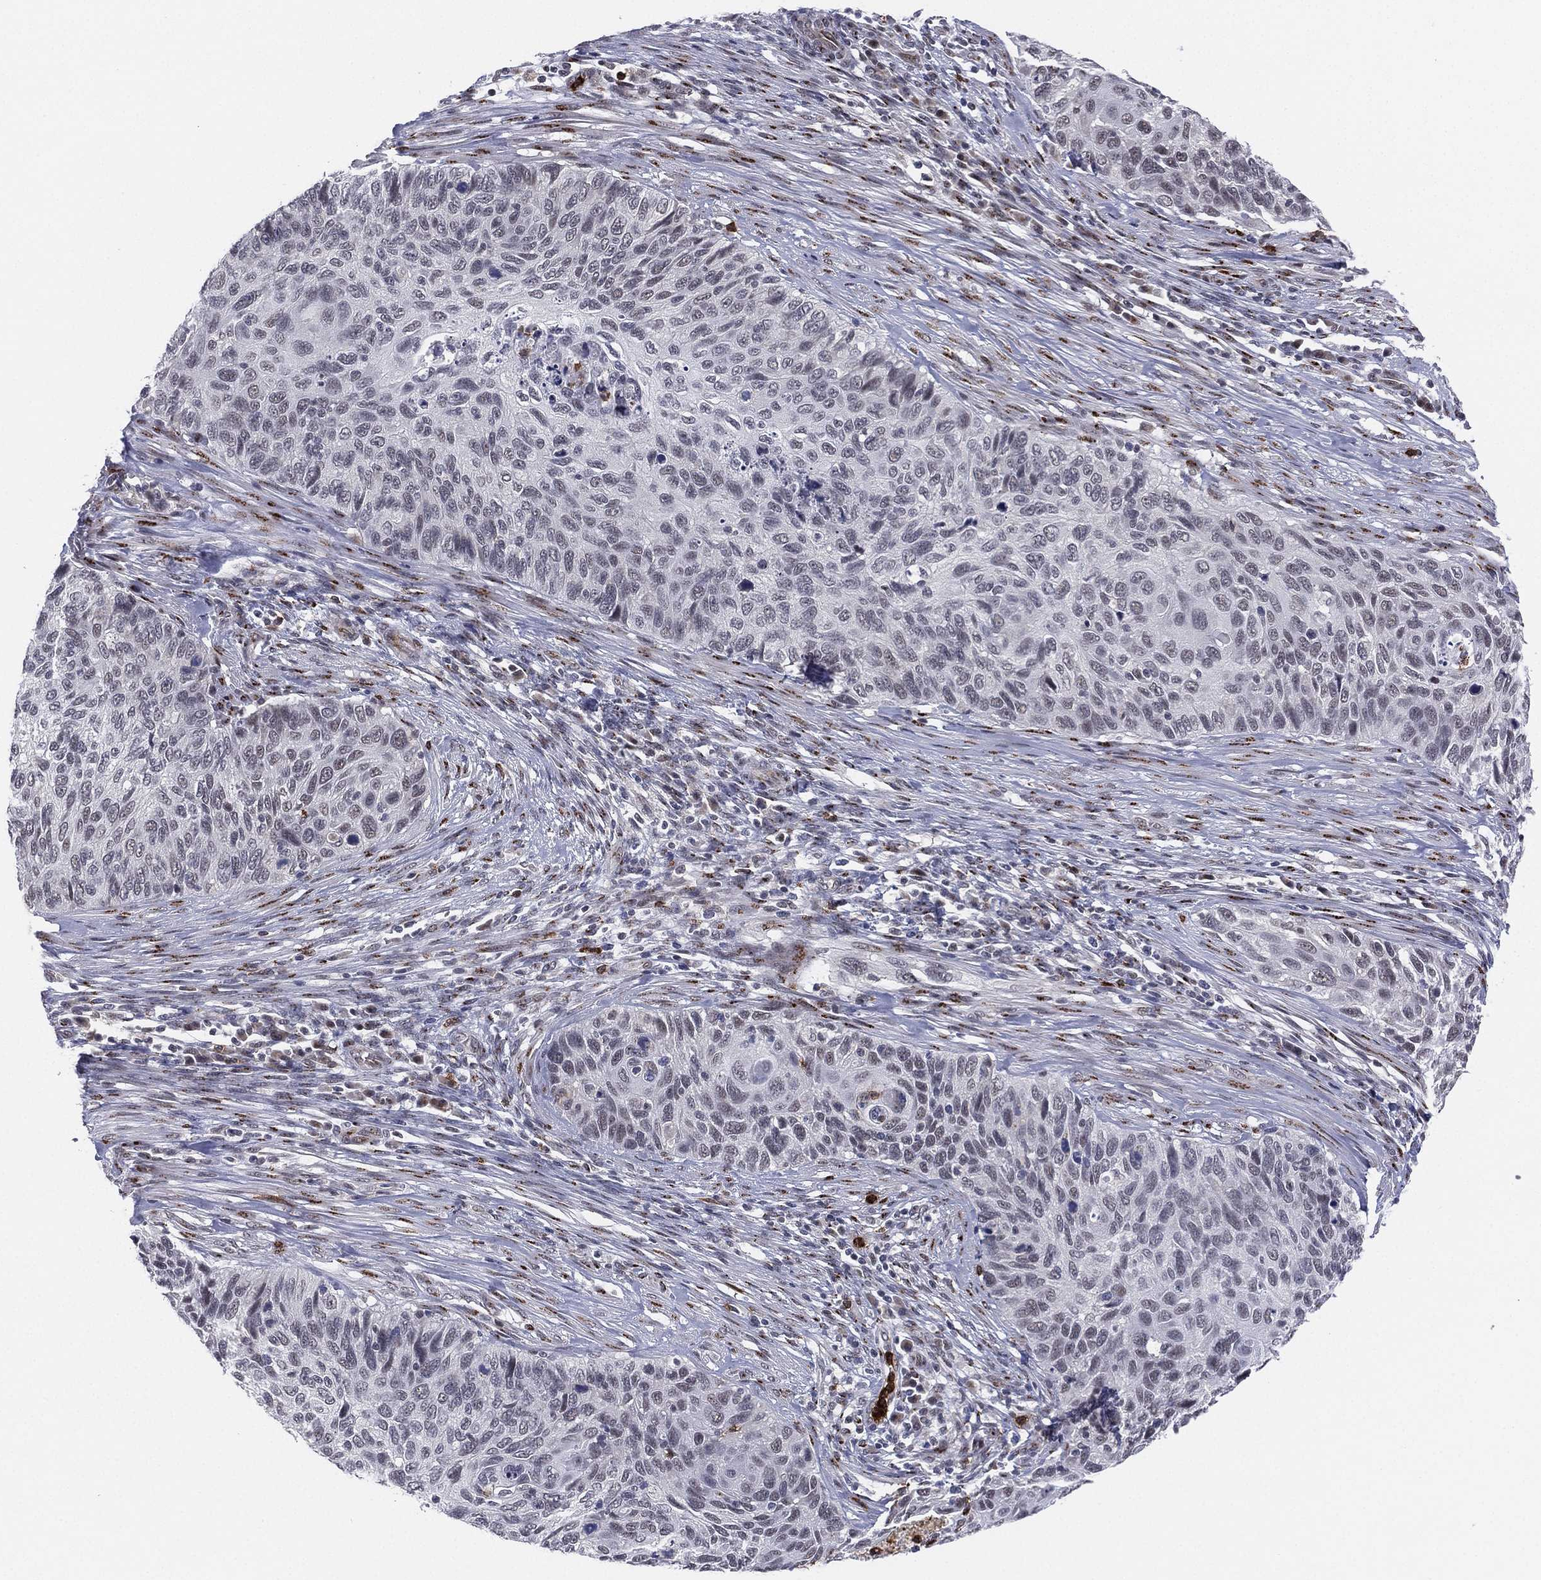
{"staining": {"intensity": "negative", "quantity": "none", "location": "none"}, "tissue": "cervical cancer", "cell_type": "Tumor cells", "image_type": "cancer", "snomed": [{"axis": "morphology", "description": "Squamous cell carcinoma, NOS"}, {"axis": "topography", "description": "Cervix"}], "caption": "This is a photomicrograph of immunohistochemistry (IHC) staining of squamous cell carcinoma (cervical), which shows no expression in tumor cells. (DAB (3,3'-diaminobenzidine) immunohistochemistry (IHC) visualized using brightfield microscopy, high magnification).", "gene": "CD177", "patient": {"sex": "female", "age": 70}}